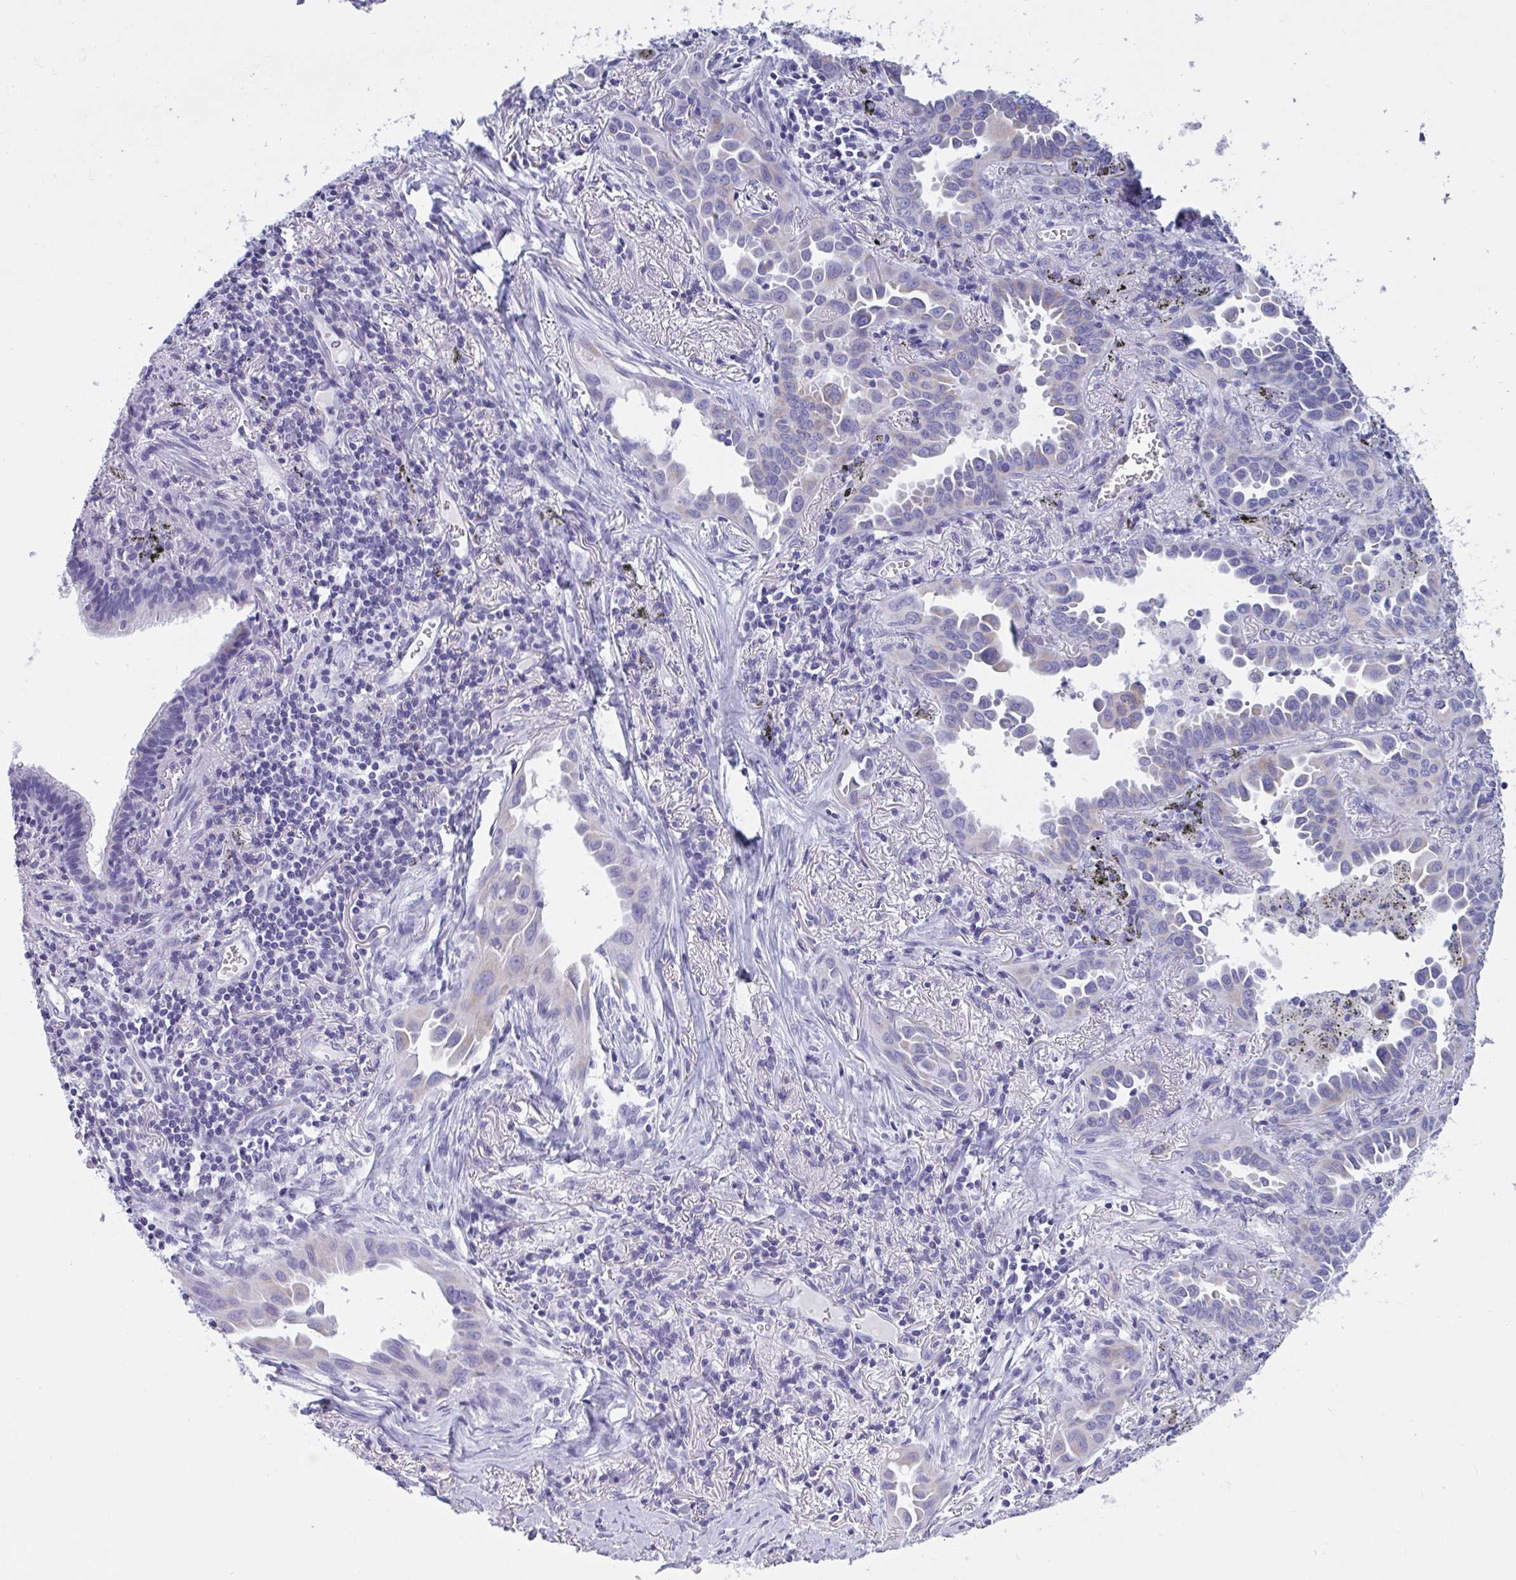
{"staining": {"intensity": "negative", "quantity": "none", "location": "none"}, "tissue": "lung cancer", "cell_type": "Tumor cells", "image_type": "cancer", "snomed": [{"axis": "morphology", "description": "Adenocarcinoma, NOS"}, {"axis": "topography", "description": "Lung"}], "caption": "High magnification brightfield microscopy of lung cancer (adenocarcinoma) stained with DAB (3,3'-diaminobenzidine) (brown) and counterstained with hematoxylin (blue): tumor cells show no significant staining.", "gene": "OXLD1", "patient": {"sex": "male", "age": 68}}